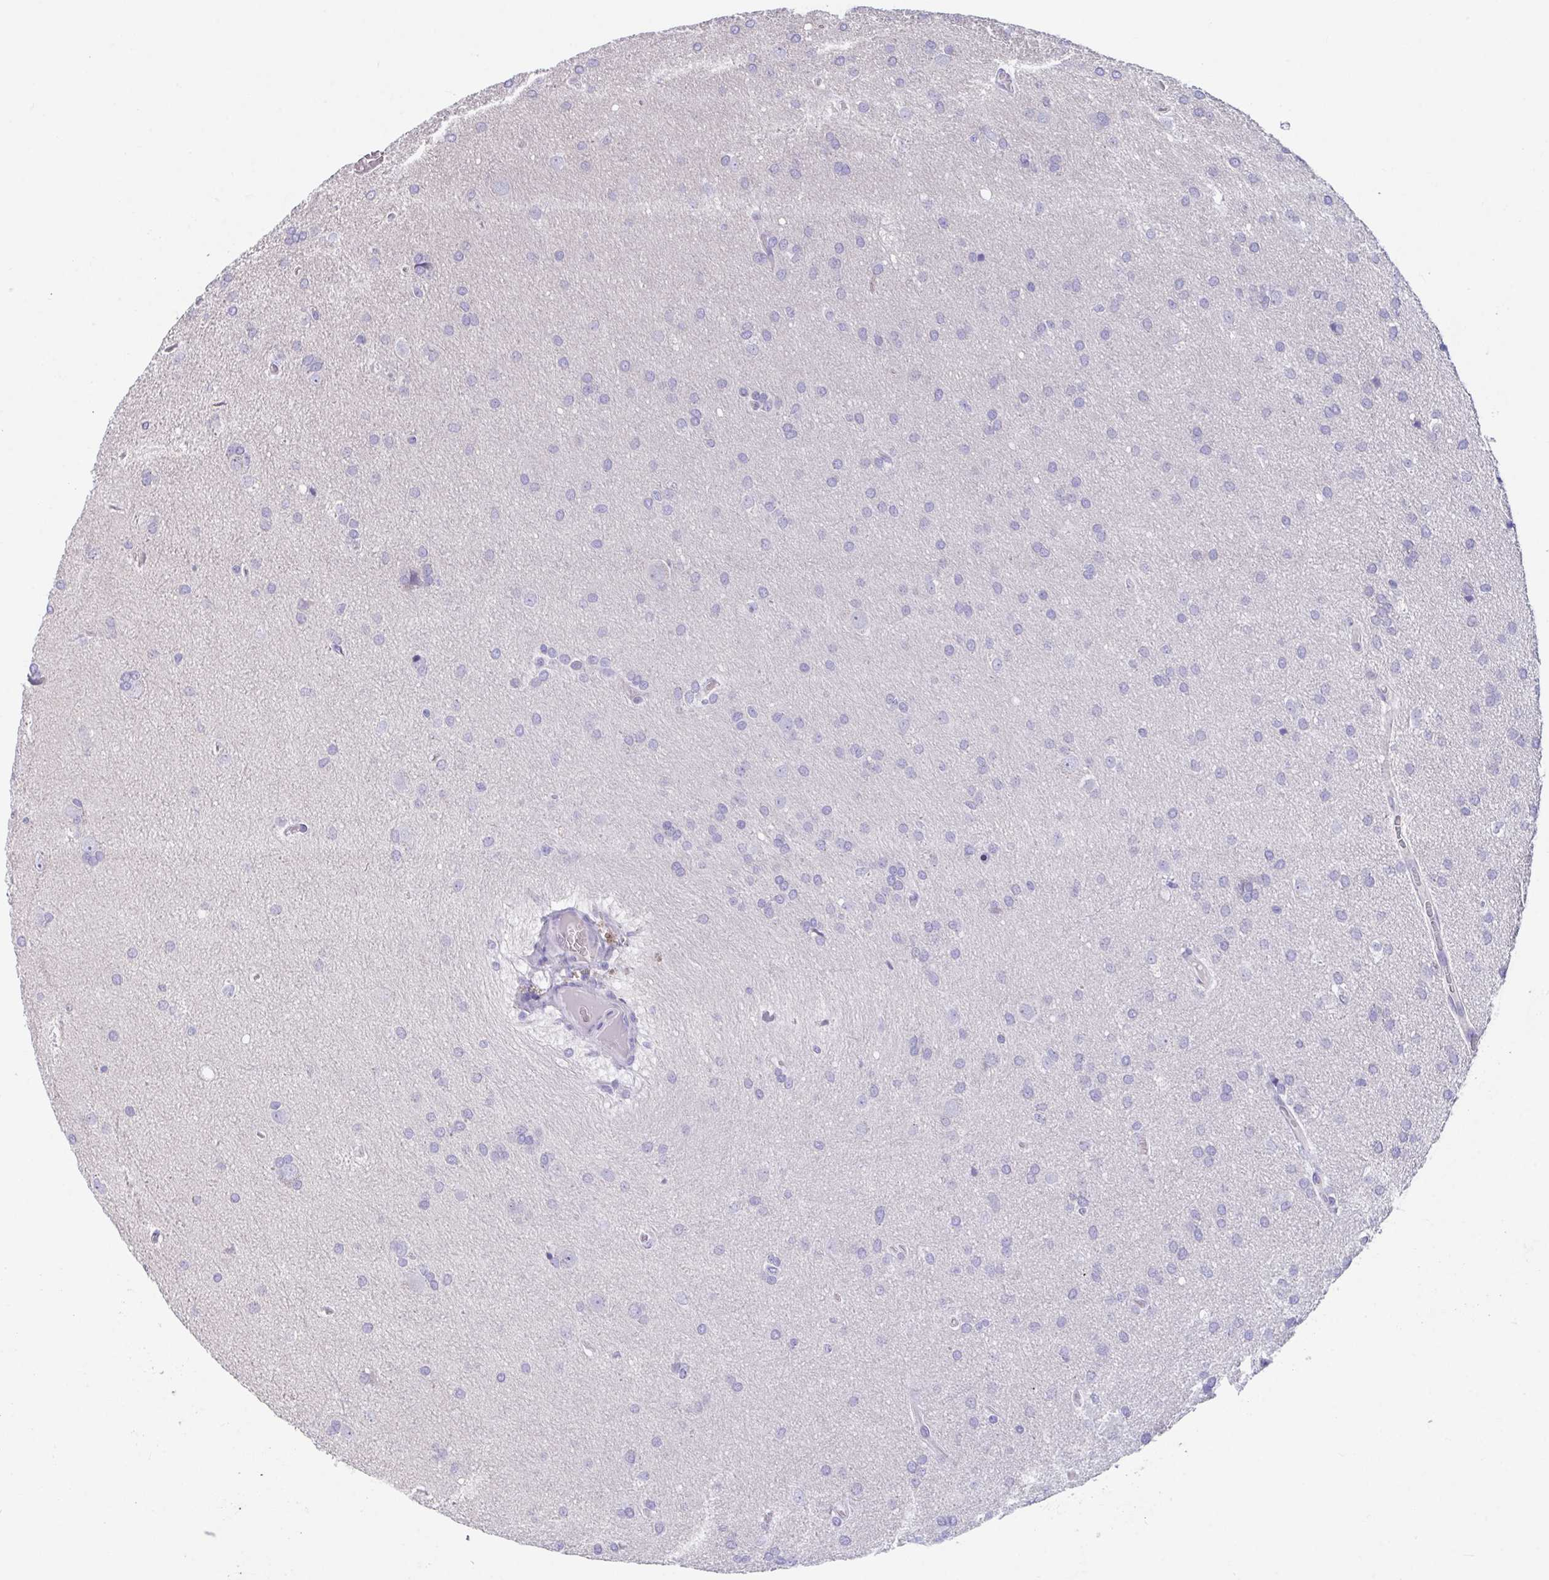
{"staining": {"intensity": "negative", "quantity": "none", "location": "none"}, "tissue": "glioma", "cell_type": "Tumor cells", "image_type": "cancer", "snomed": [{"axis": "morphology", "description": "Glioma, malignant, Low grade"}, {"axis": "topography", "description": "Brain"}], "caption": "The micrograph exhibits no staining of tumor cells in glioma.", "gene": "TTC30B", "patient": {"sex": "female", "age": 54}}